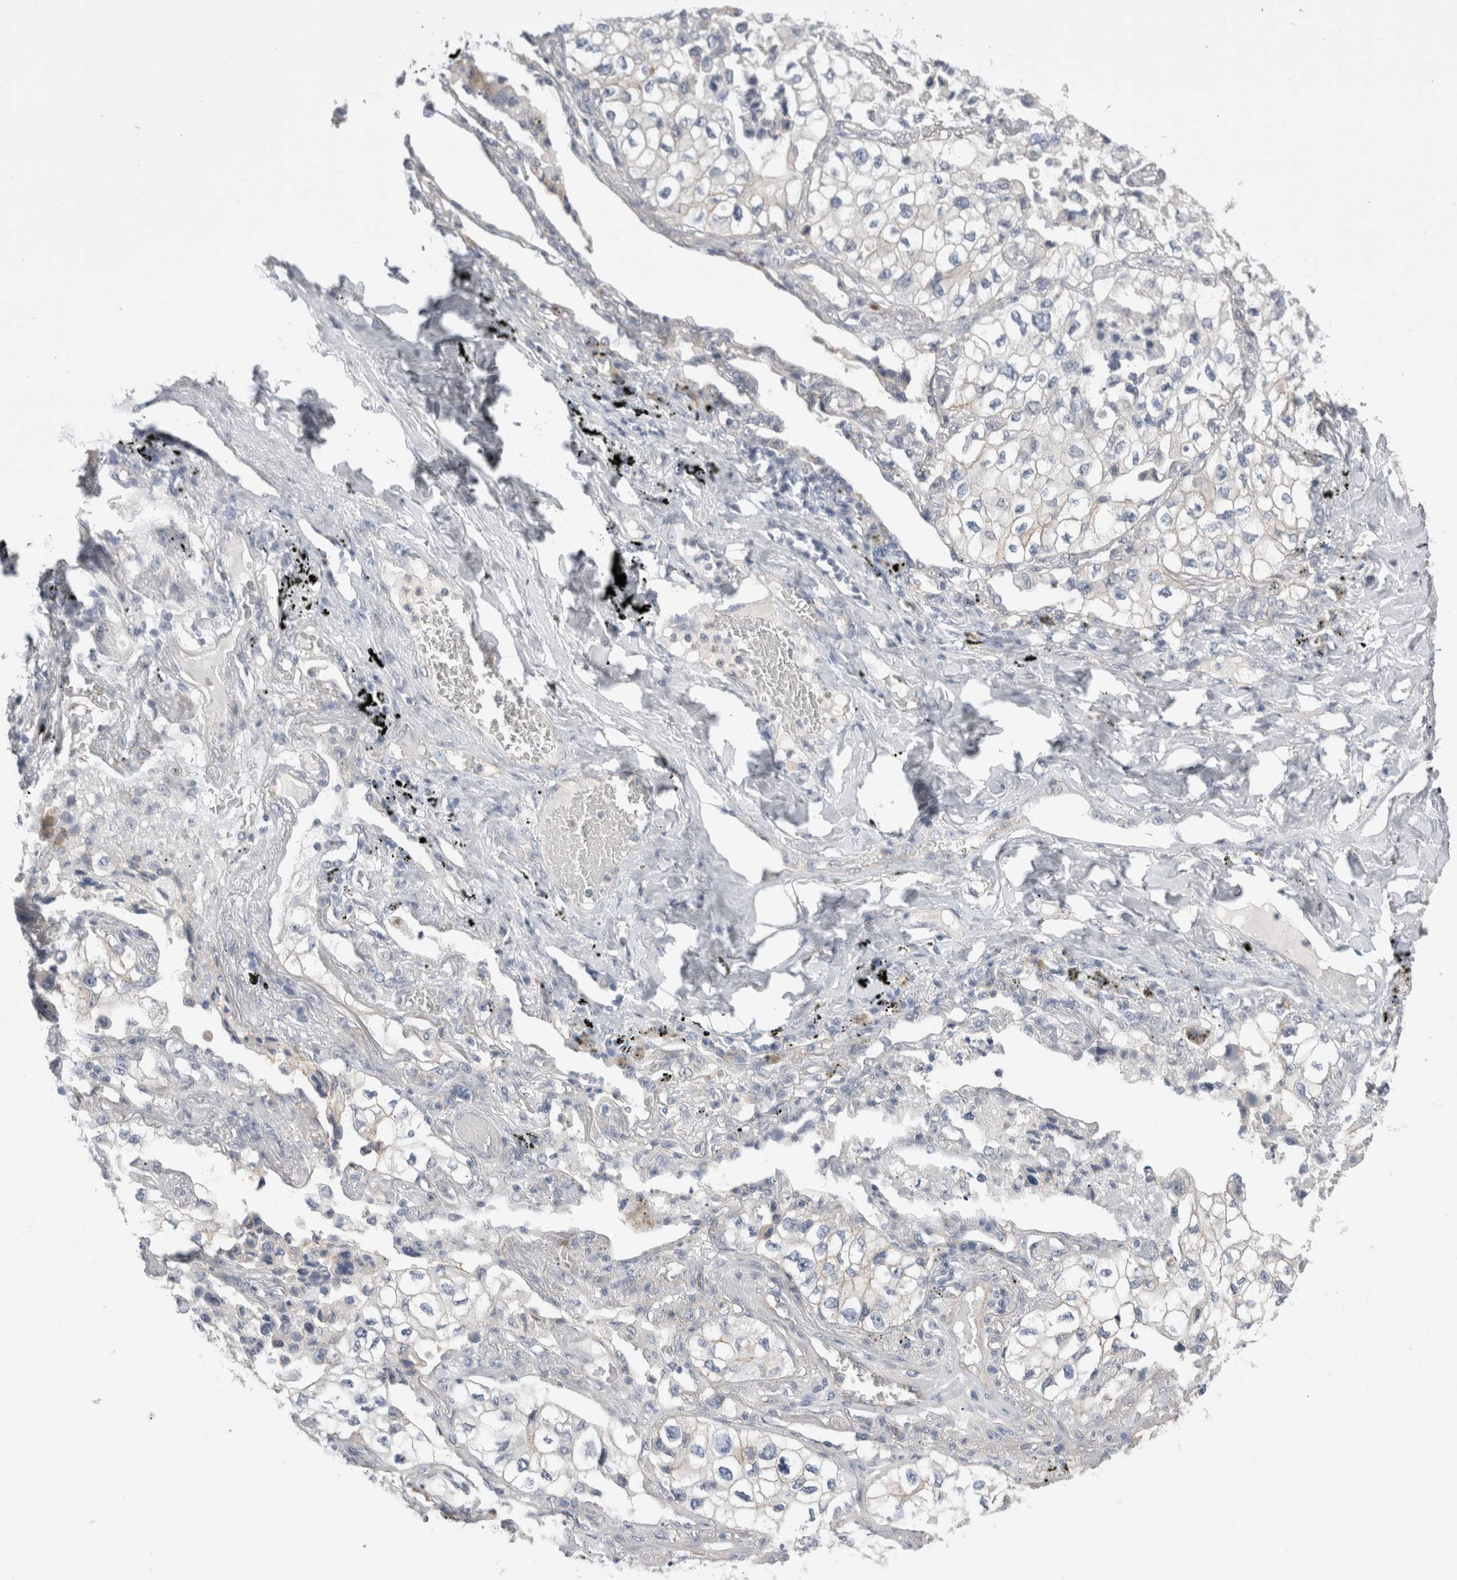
{"staining": {"intensity": "weak", "quantity": "<25%", "location": "cytoplasmic/membranous"}, "tissue": "lung cancer", "cell_type": "Tumor cells", "image_type": "cancer", "snomed": [{"axis": "morphology", "description": "Adenocarcinoma, NOS"}, {"axis": "topography", "description": "Lung"}], "caption": "DAB immunohistochemical staining of lung cancer displays no significant positivity in tumor cells. (DAB (3,3'-diaminobenzidine) IHC visualized using brightfield microscopy, high magnification).", "gene": "VANGL1", "patient": {"sex": "male", "age": 63}}